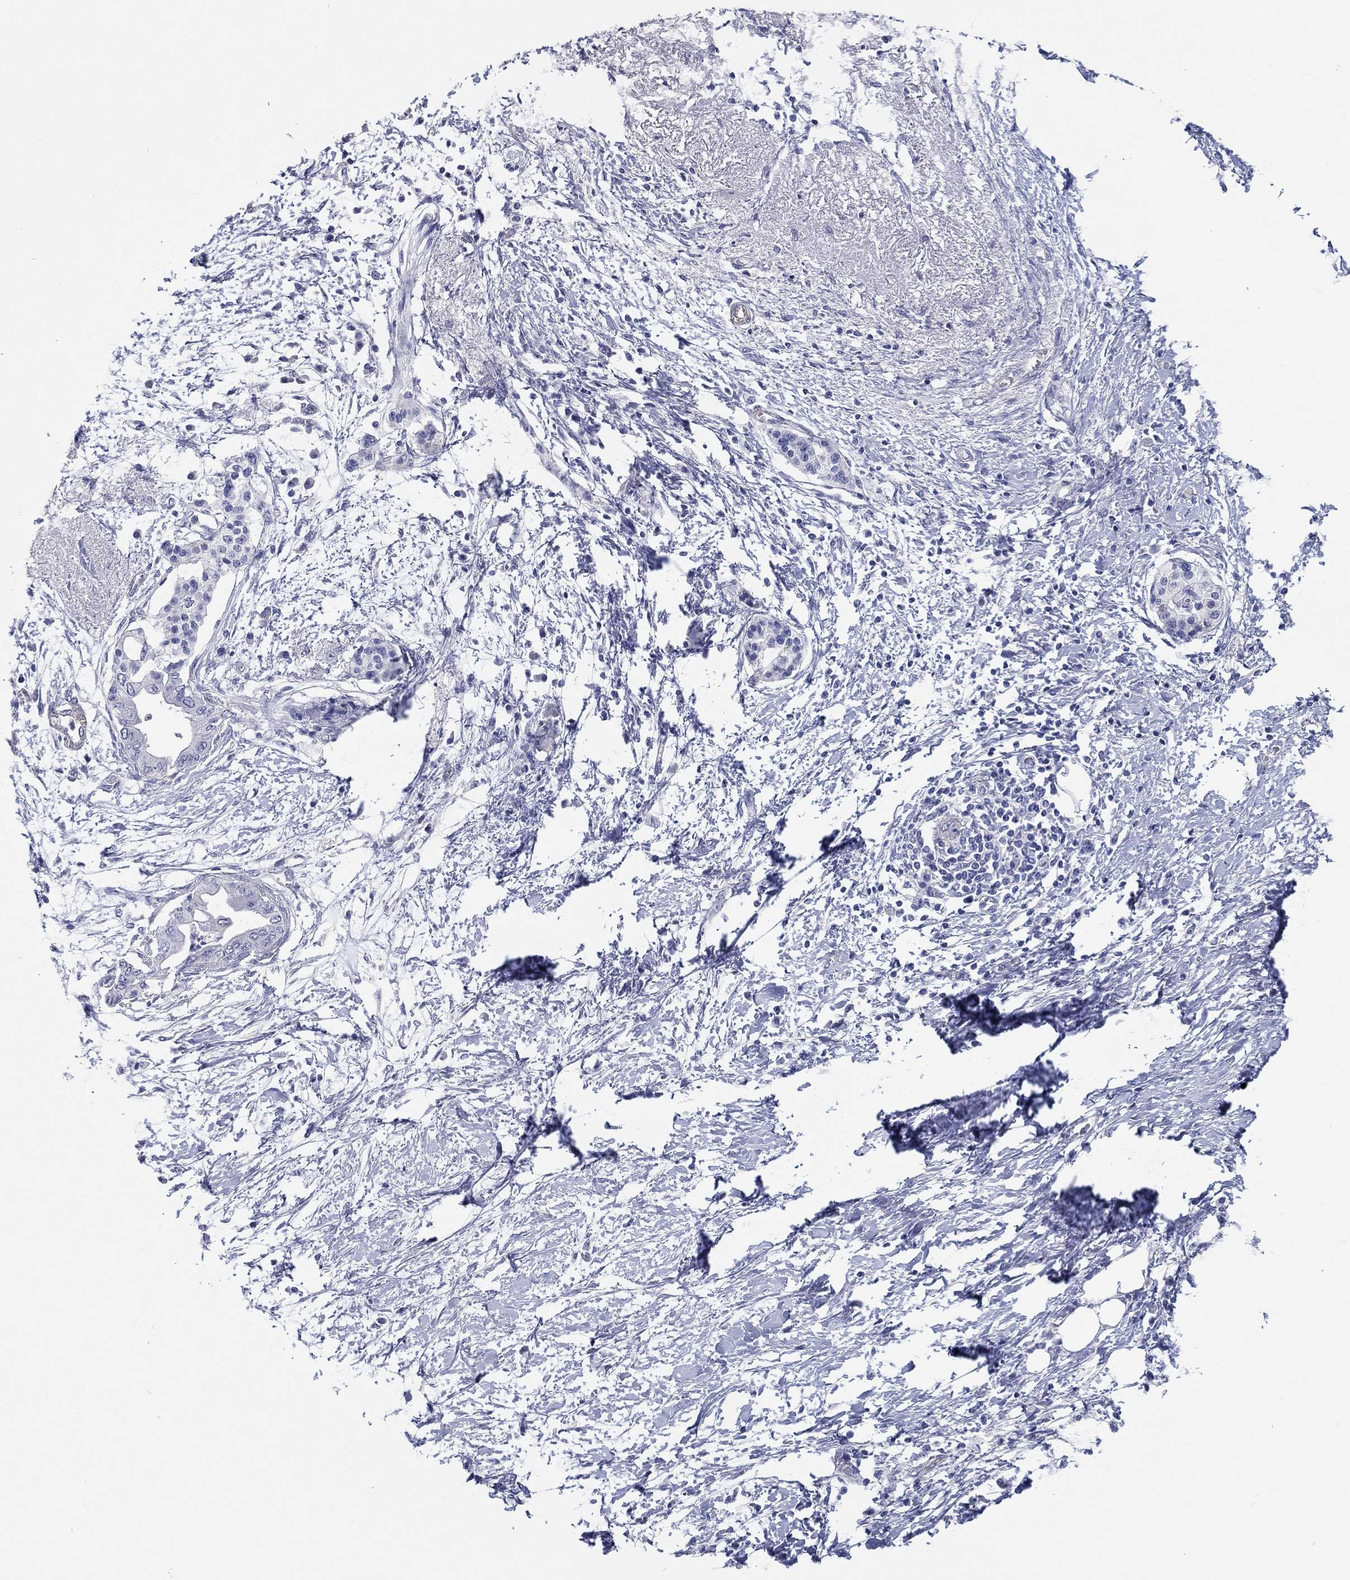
{"staining": {"intensity": "negative", "quantity": "none", "location": "none"}, "tissue": "pancreatic cancer", "cell_type": "Tumor cells", "image_type": "cancer", "snomed": [{"axis": "morphology", "description": "Normal tissue, NOS"}, {"axis": "morphology", "description": "Adenocarcinoma, NOS"}, {"axis": "topography", "description": "Pancreas"}, {"axis": "topography", "description": "Duodenum"}], "caption": "Tumor cells show no significant expression in pancreatic cancer.", "gene": "CRYGD", "patient": {"sex": "female", "age": 60}}